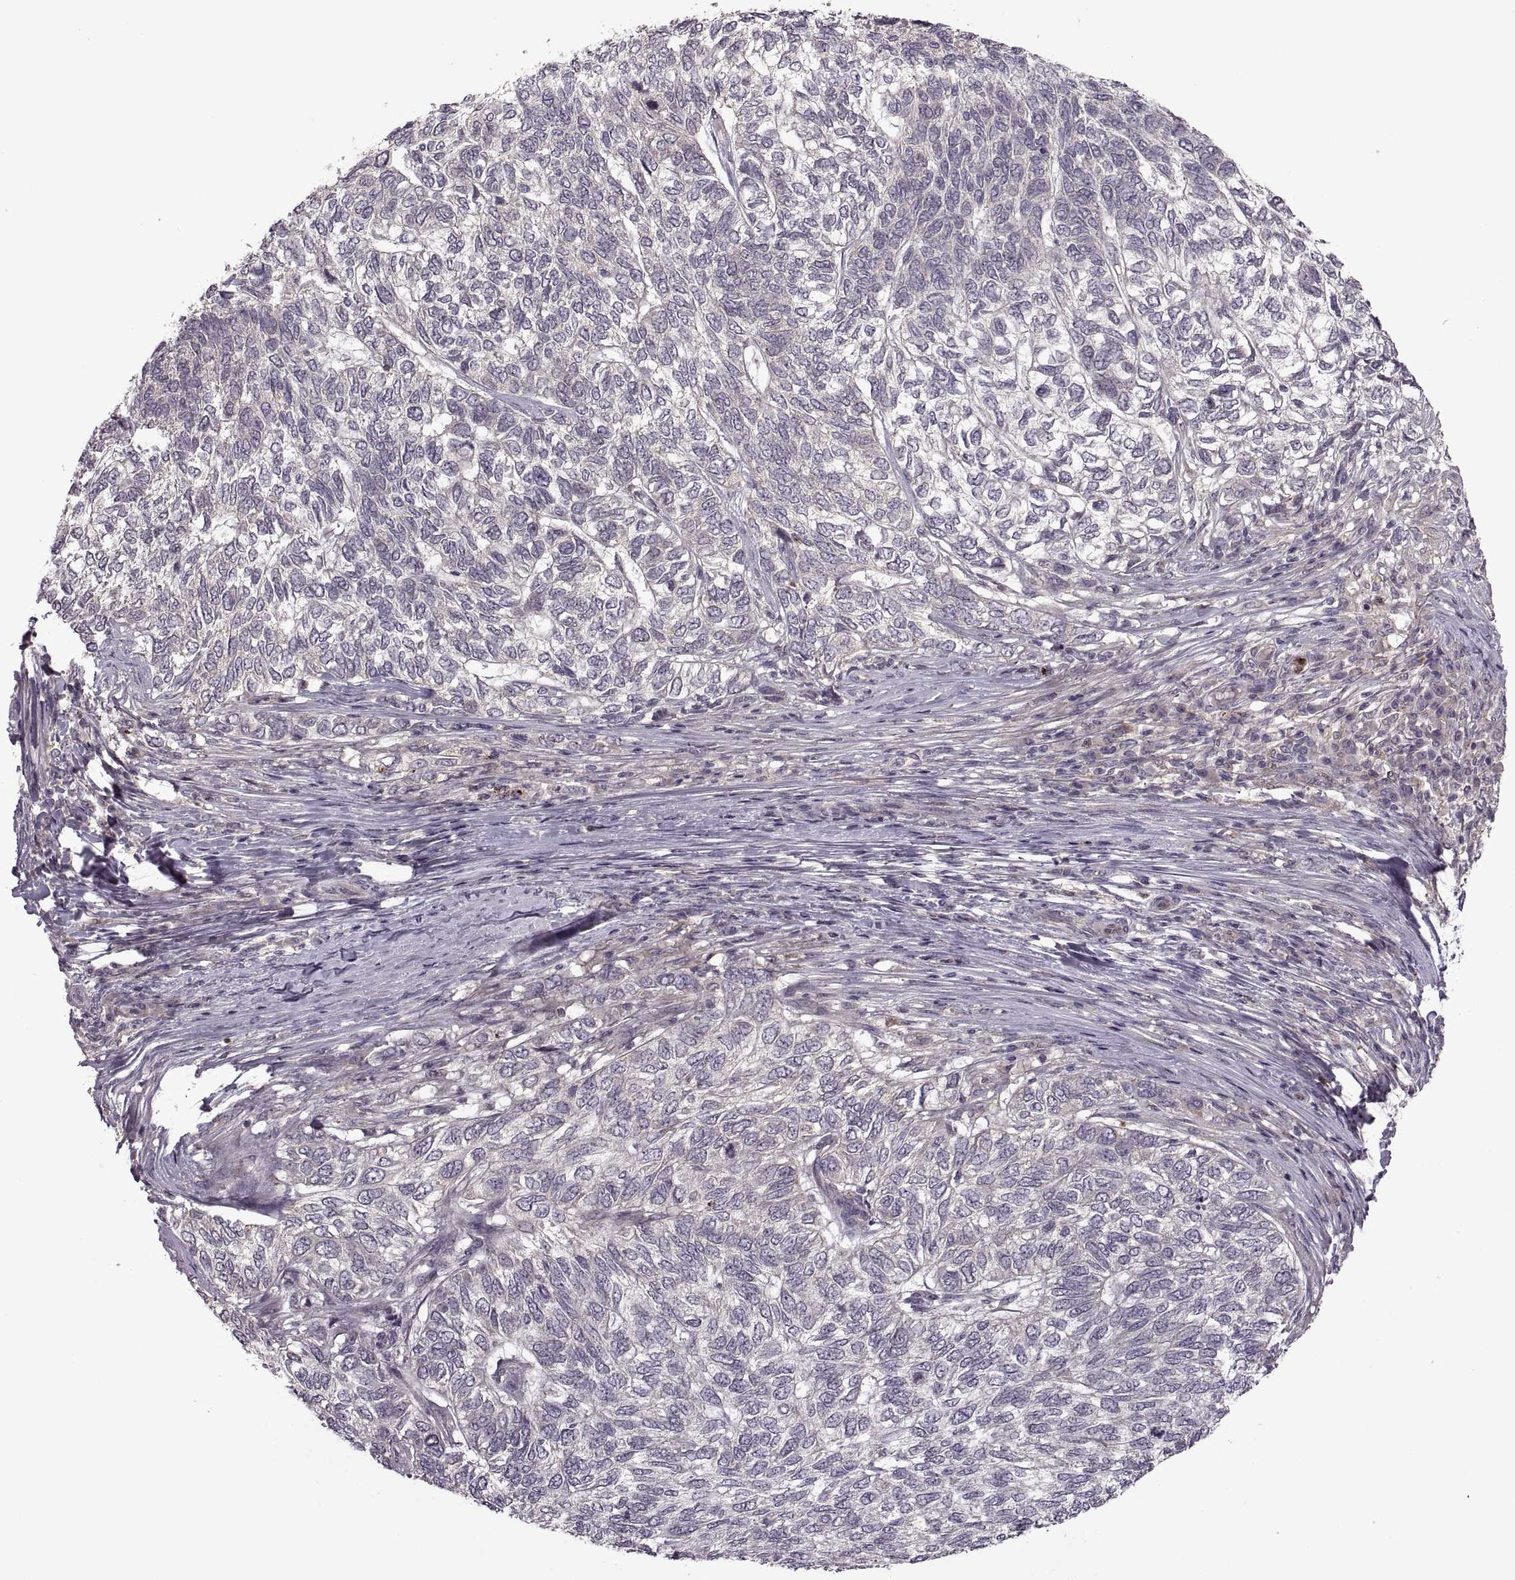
{"staining": {"intensity": "negative", "quantity": "none", "location": "none"}, "tissue": "skin cancer", "cell_type": "Tumor cells", "image_type": "cancer", "snomed": [{"axis": "morphology", "description": "Basal cell carcinoma"}, {"axis": "topography", "description": "Skin"}], "caption": "High magnification brightfield microscopy of skin basal cell carcinoma stained with DAB (3,3'-diaminobenzidine) (brown) and counterstained with hematoxylin (blue): tumor cells show no significant staining. The staining was performed using DAB (3,3'-diaminobenzidine) to visualize the protein expression in brown, while the nuclei were stained in blue with hematoxylin (Magnification: 20x).", "gene": "PIERCE1", "patient": {"sex": "female", "age": 65}}